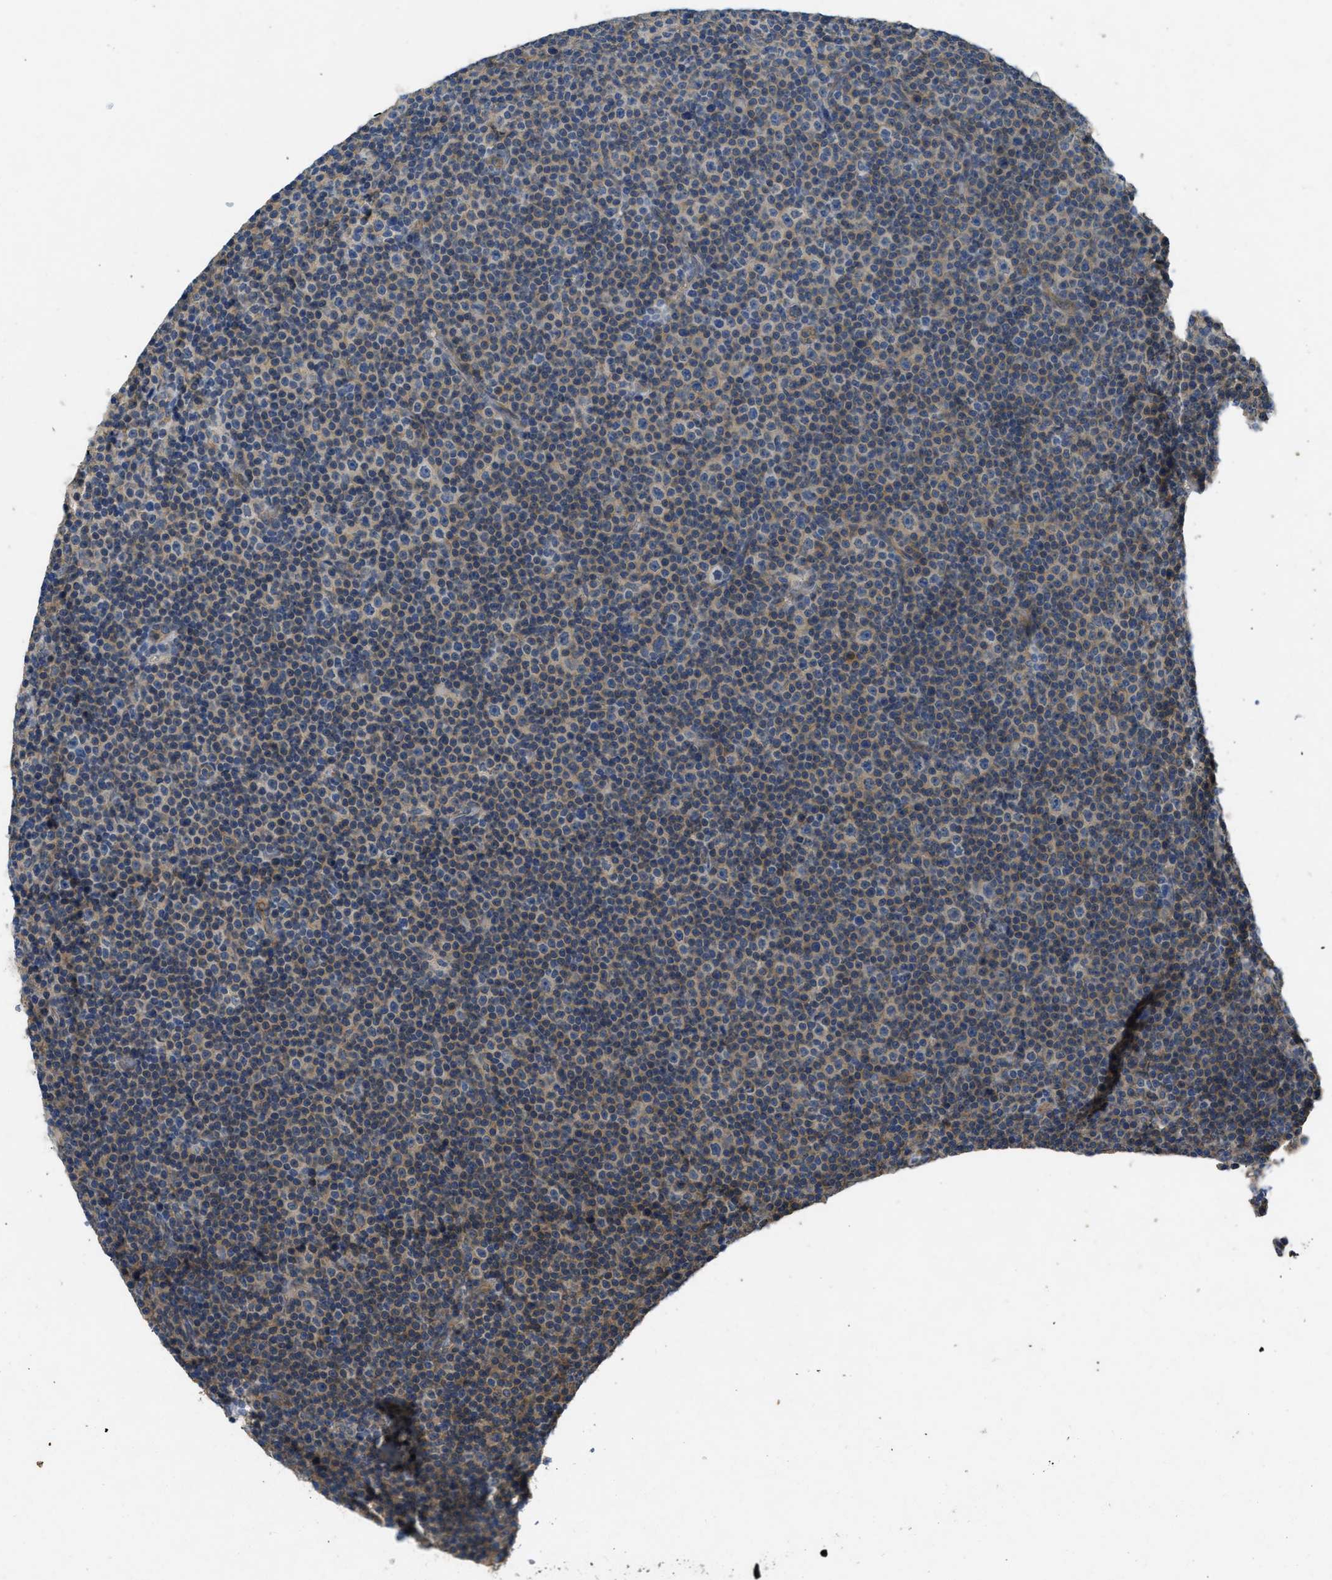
{"staining": {"intensity": "negative", "quantity": "none", "location": "none"}, "tissue": "lymphoma", "cell_type": "Tumor cells", "image_type": "cancer", "snomed": [{"axis": "morphology", "description": "Malignant lymphoma, non-Hodgkin's type, Low grade"}, {"axis": "topography", "description": "Lymph node"}], "caption": "Image shows no protein positivity in tumor cells of malignant lymphoma, non-Hodgkin's type (low-grade) tissue. (DAB (3,3'-diaminobenzidine) IHC visualized using brightfield microscopy, high magnification).", "gene": "PPP3CA", "patient": {"sex": "female", "age": 67}}